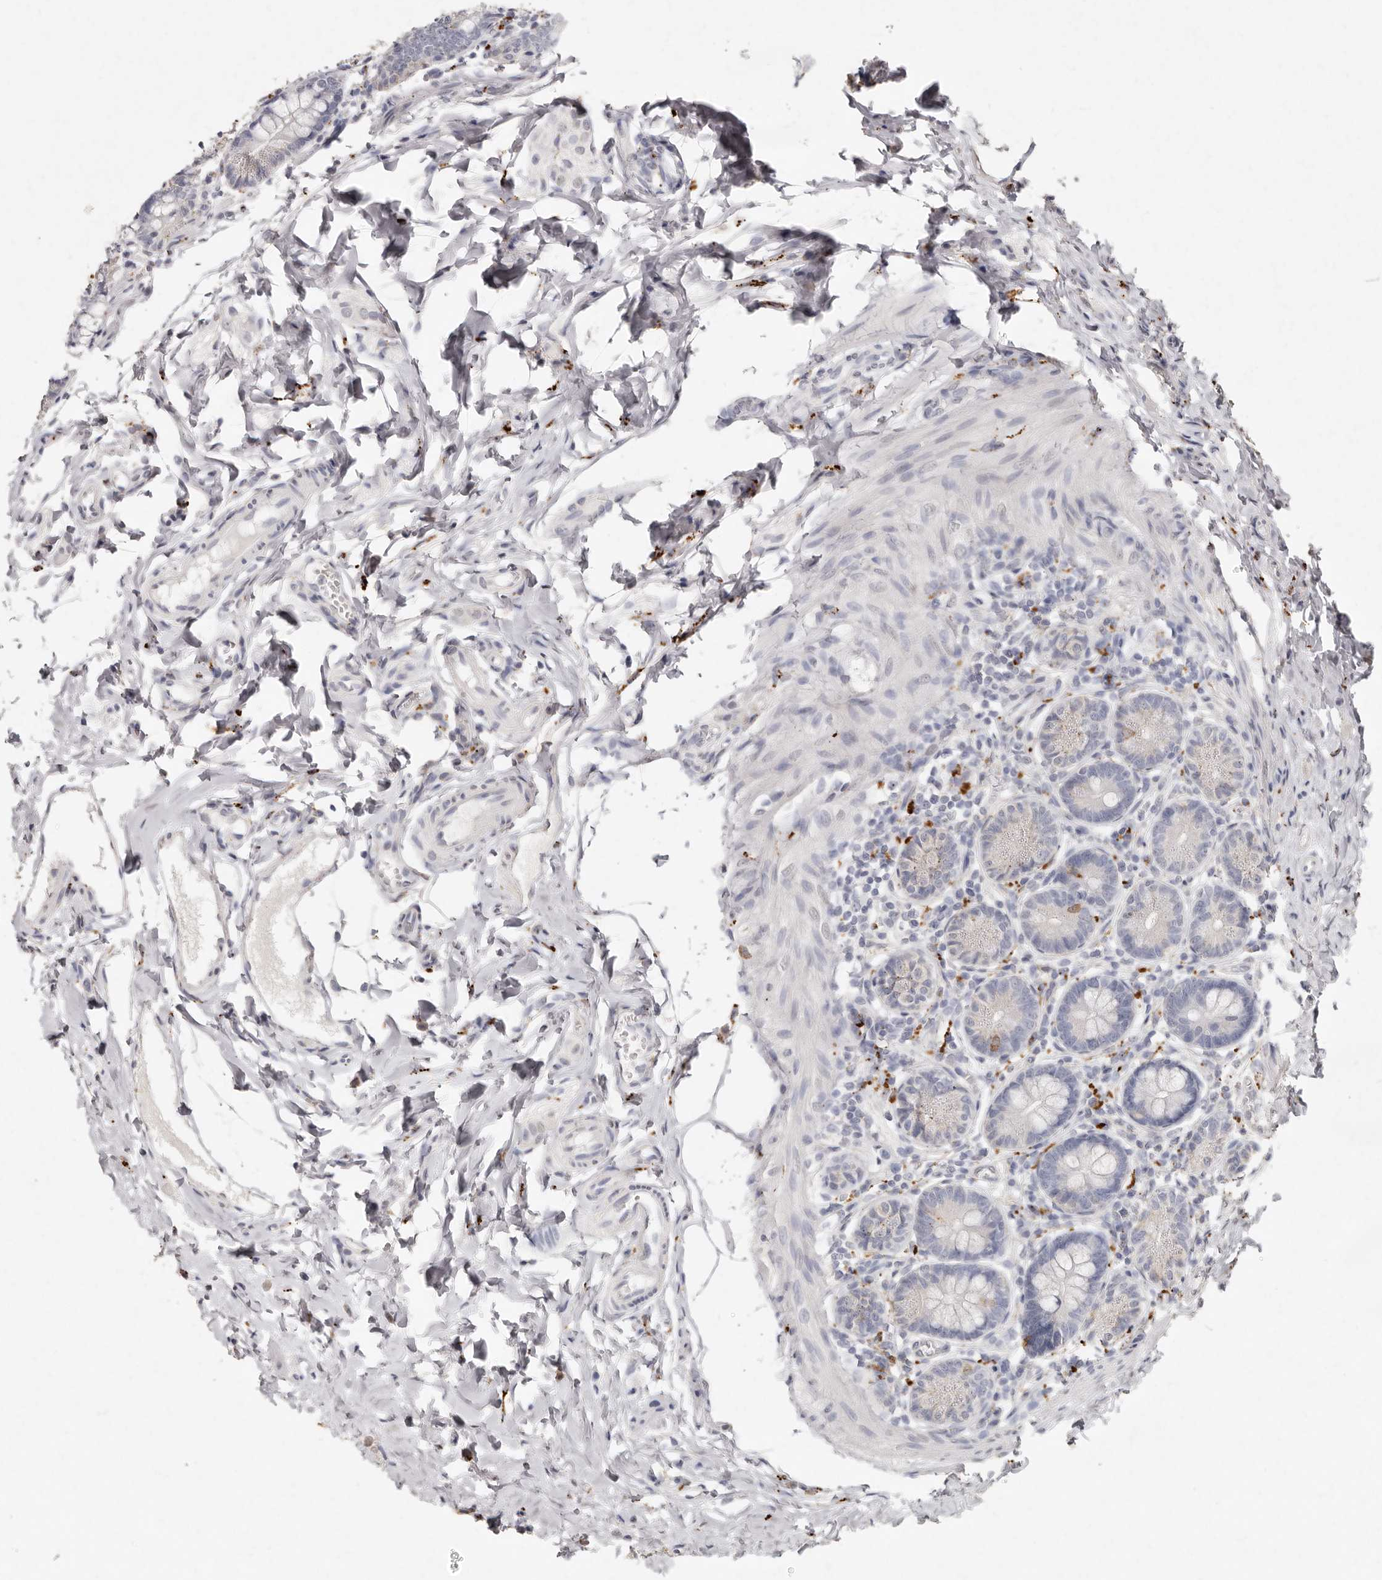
{"staining": {"intensity": "moderate", "quantity": "25%-75%", "location": "cytoplasmic/membranous"}, "tissue": "small intestine", "cell_type": "Glandular cells", "image_type": "normal", "snomed": [{"axis": "morphology", "description": "Normal tissue, NOS"}, {"axis": "topography", "description": "Small intestine"}], "caption": "The photomicrograph shows staining of benign small intestine, revealing moderate cytoplasmic/membranous protein expression (brown color) within glandular cells.", "gene": "FAM185A", "patient": {"sex": "male", "age": 7}}